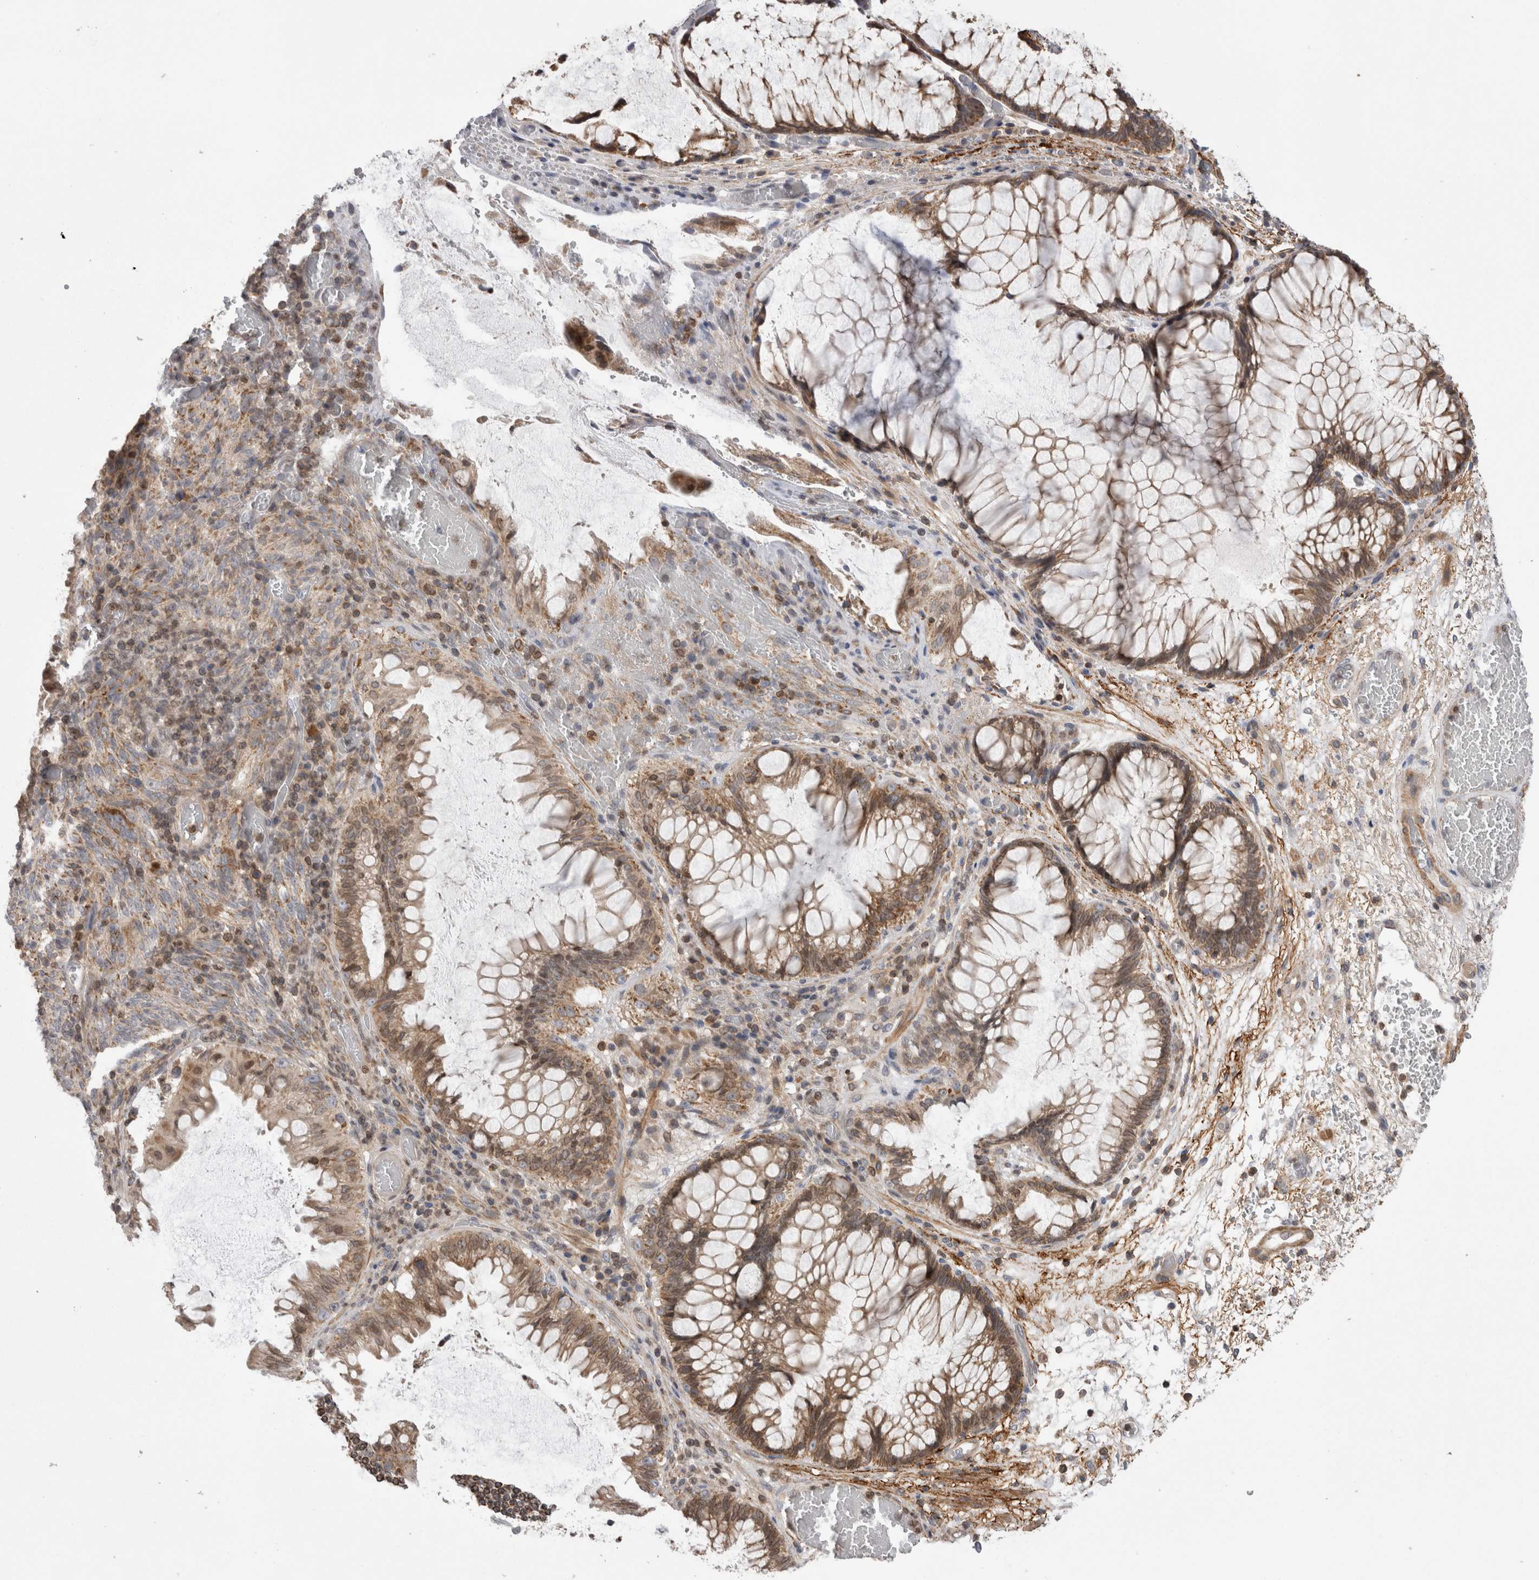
{"staining": {"intensity": "weak", "quantity": ">75%", "location": "cytoplasmic/membranous"}, "tissue": "melanoma", "cell_type": "Tumor cells", "image_type": "cancer", "snomed": [{"axis": "morphology", "description": "Malignant melanoma, NOS"}, {"axis": "topography", "description": "Rectum"}], "caption": "Malignant melanoma tissue reveals weak cytoplasmic/membranous positivity in approximately >75% of tumor cells The staining was performed using DAB (3,3'-diaminobenzidine) to visualize the protein expression in brown, while the nuclei were stained in blue with hematoxylin (Magnification: 20x).", "gene": "DARS2", "patient": {"sex": "female", "age": 81}}